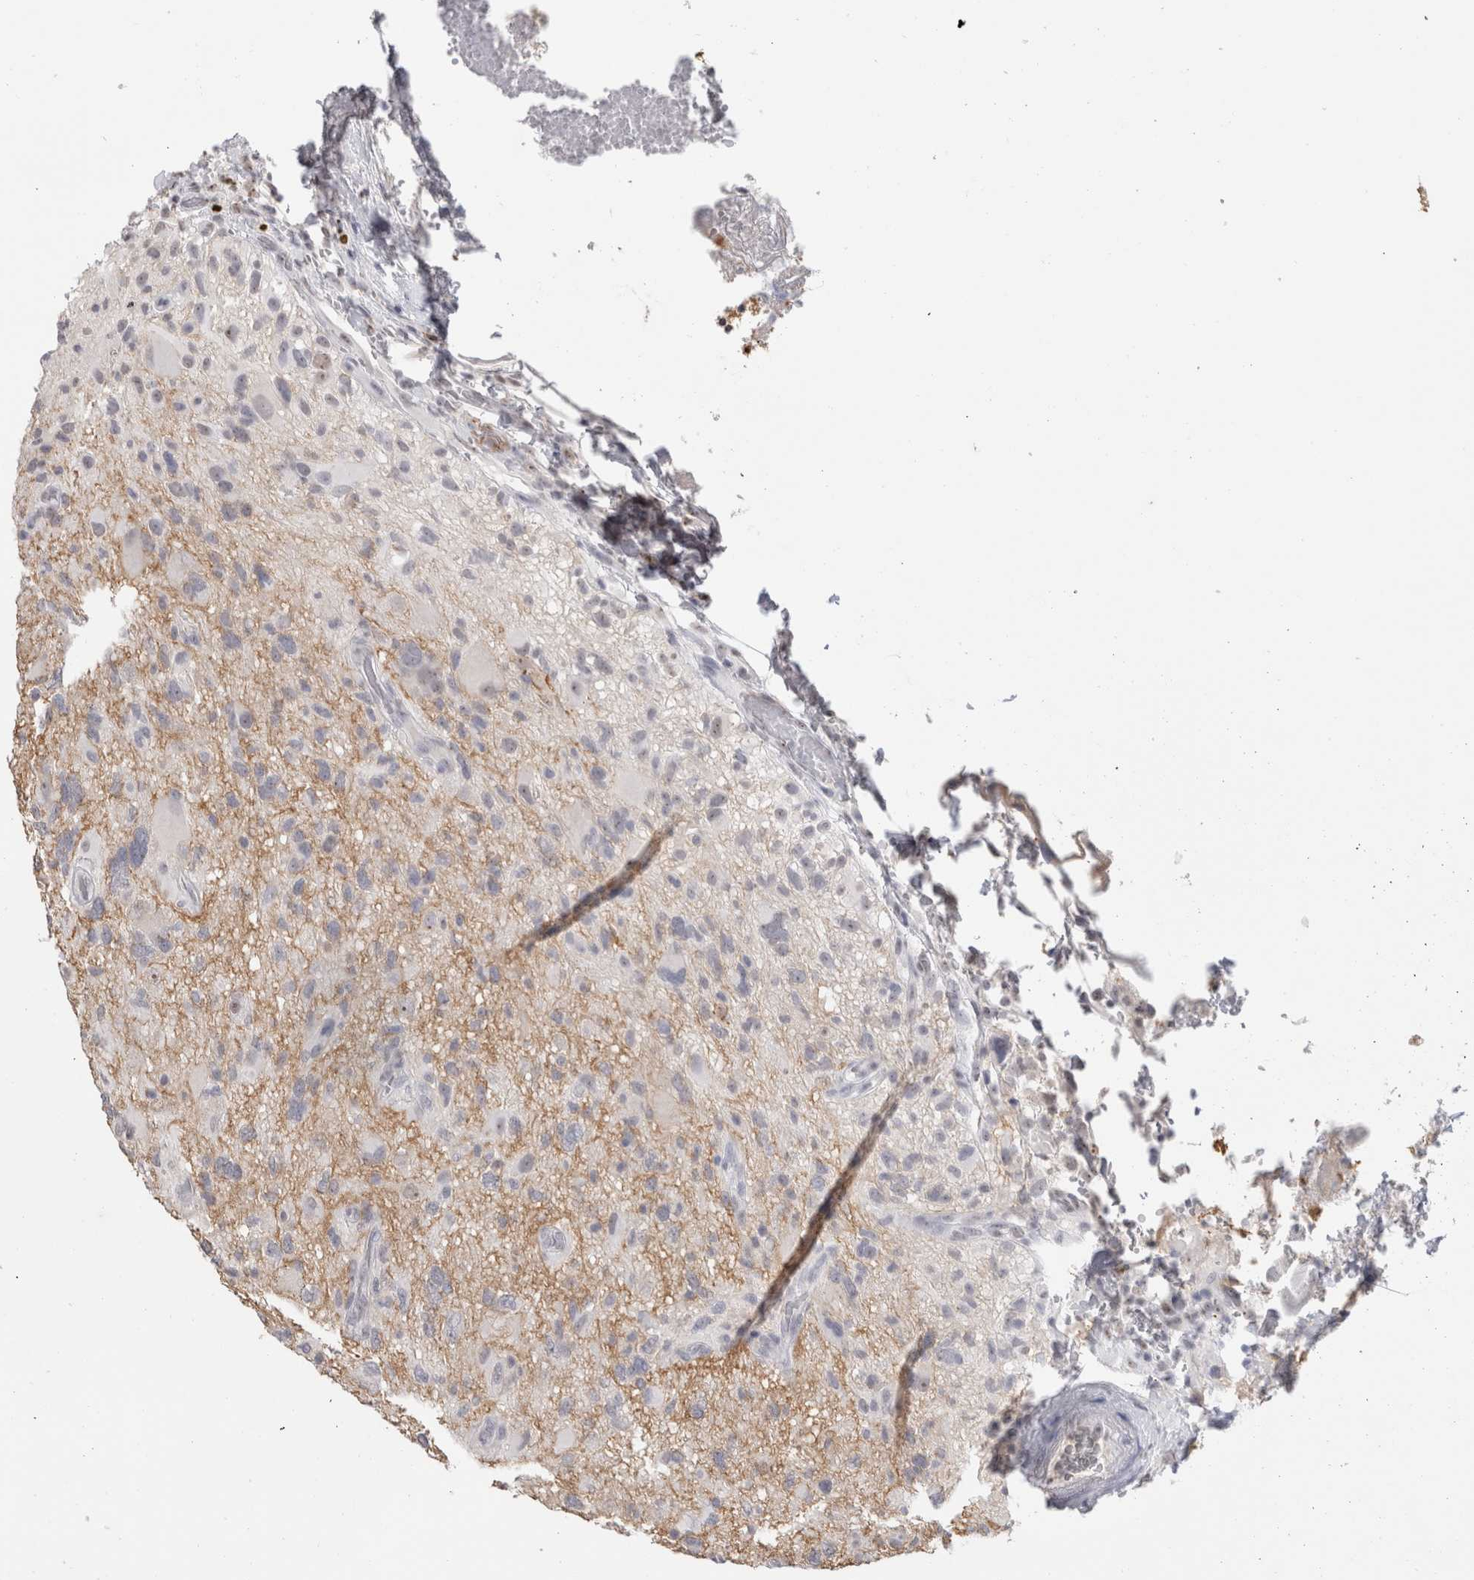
{"staining": {"intensity": "negative", "quantity": "none", "location": "none"}, "tissue": "glioma", "cell_type": "Tumor cells", "image_type": "cancer", "snomed": [{"axis": "morphology", "description": "Glioma, malignant, High grade"}, {"axis": "topography", "description": "Brain"}], "caption": "Tumor cells are negative for protein expression in human high-grade glioma (malignant).", "gene": "CADM3", "patient": {"sex": "male", "age": 33}}